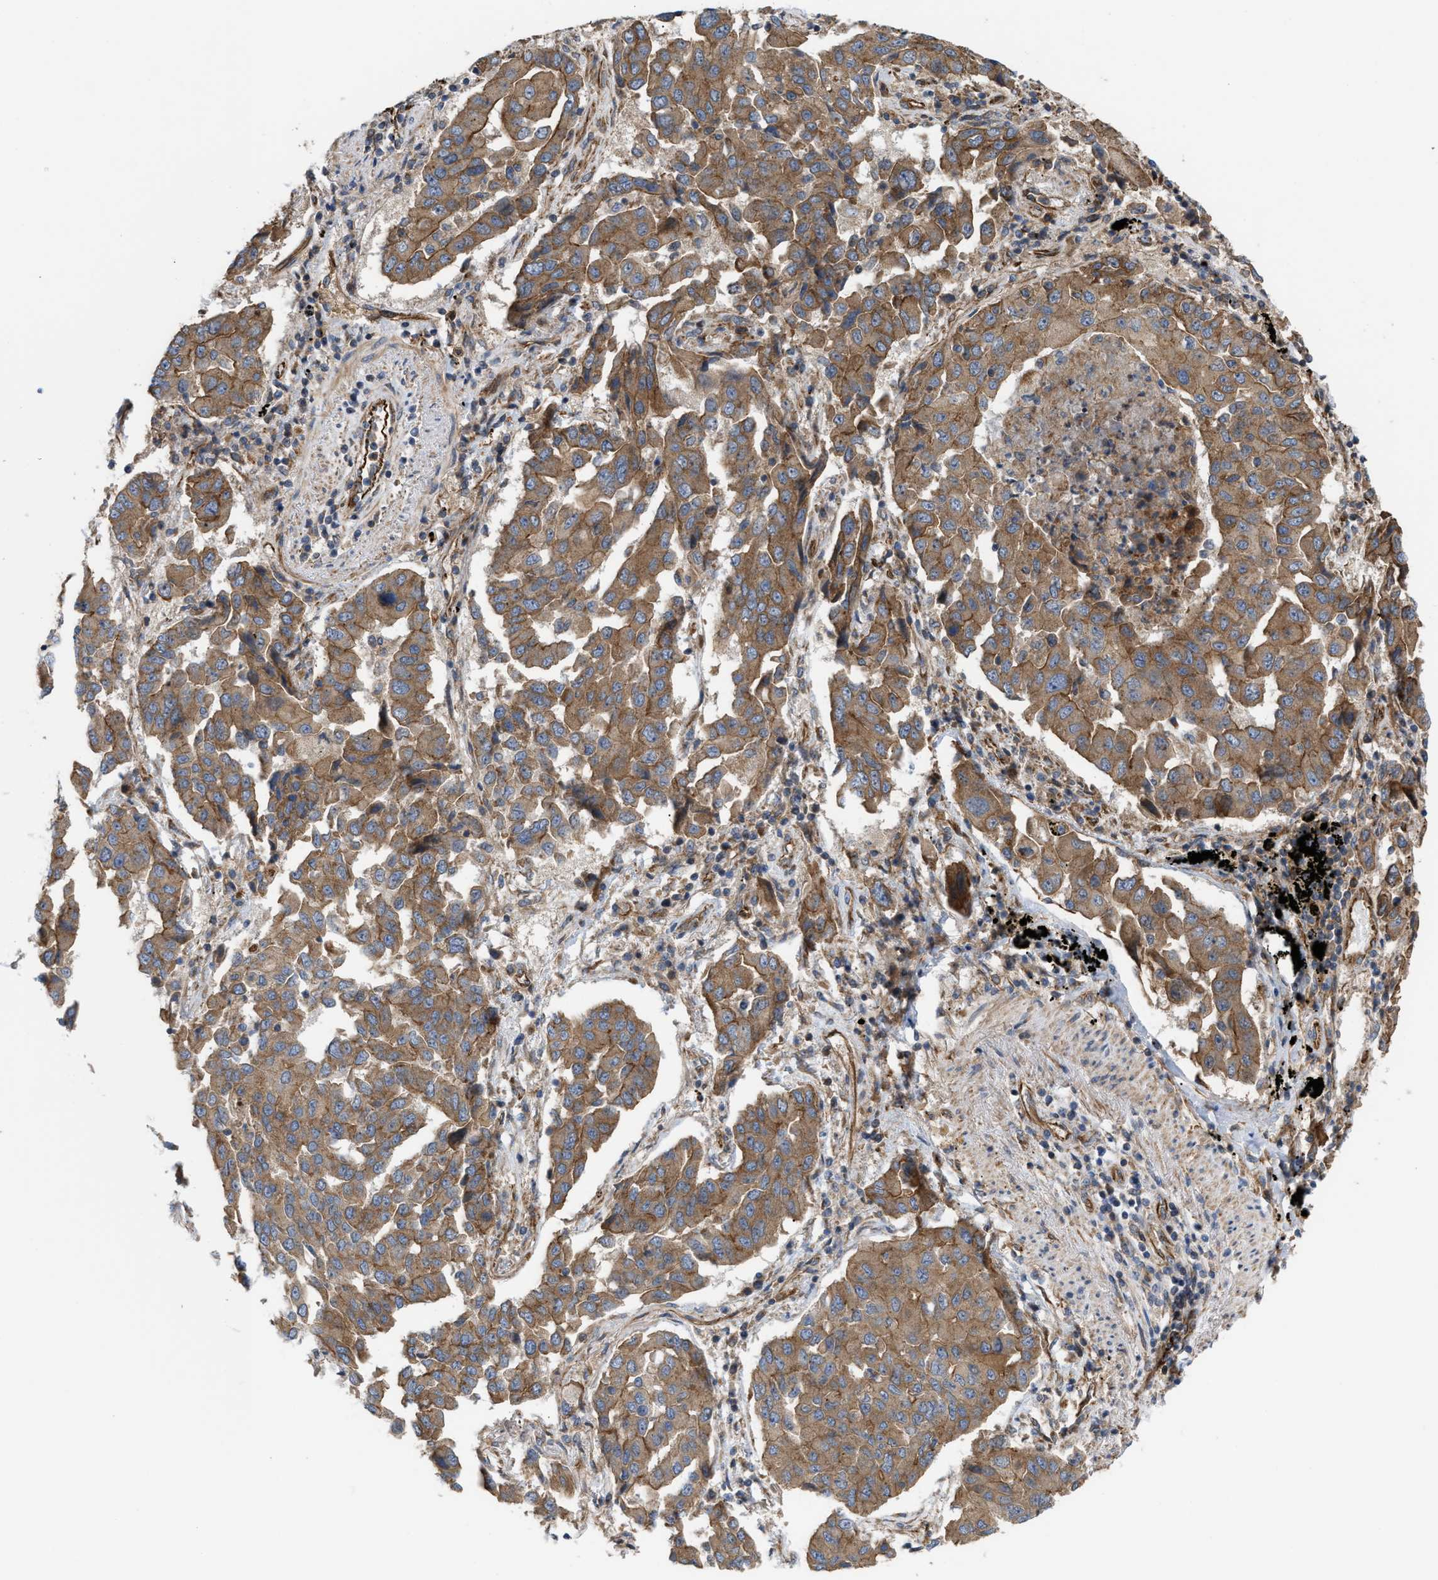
{"staining": {"intensity": "moderate", "quantity": ">75%", "location": "cytoplasmic/membranous"}, "tissue": "lung cancer", "cell_type": "Tumor cells", "image_type": "cancer", "snomed": [{"axis": "morphology", "description": "Adenocarcinoma, NOS"}, {"axis": "topography", "description": "Lung"}], "caption": "Human lung cancer (adenocarcinoma) stained with a brown dye displays moderate cytoplasmic/membranous positive expression in approximately >75% of tumor cells.", "gene": "EPS15L1", "patient": {"sex": "female", "age": 65}}